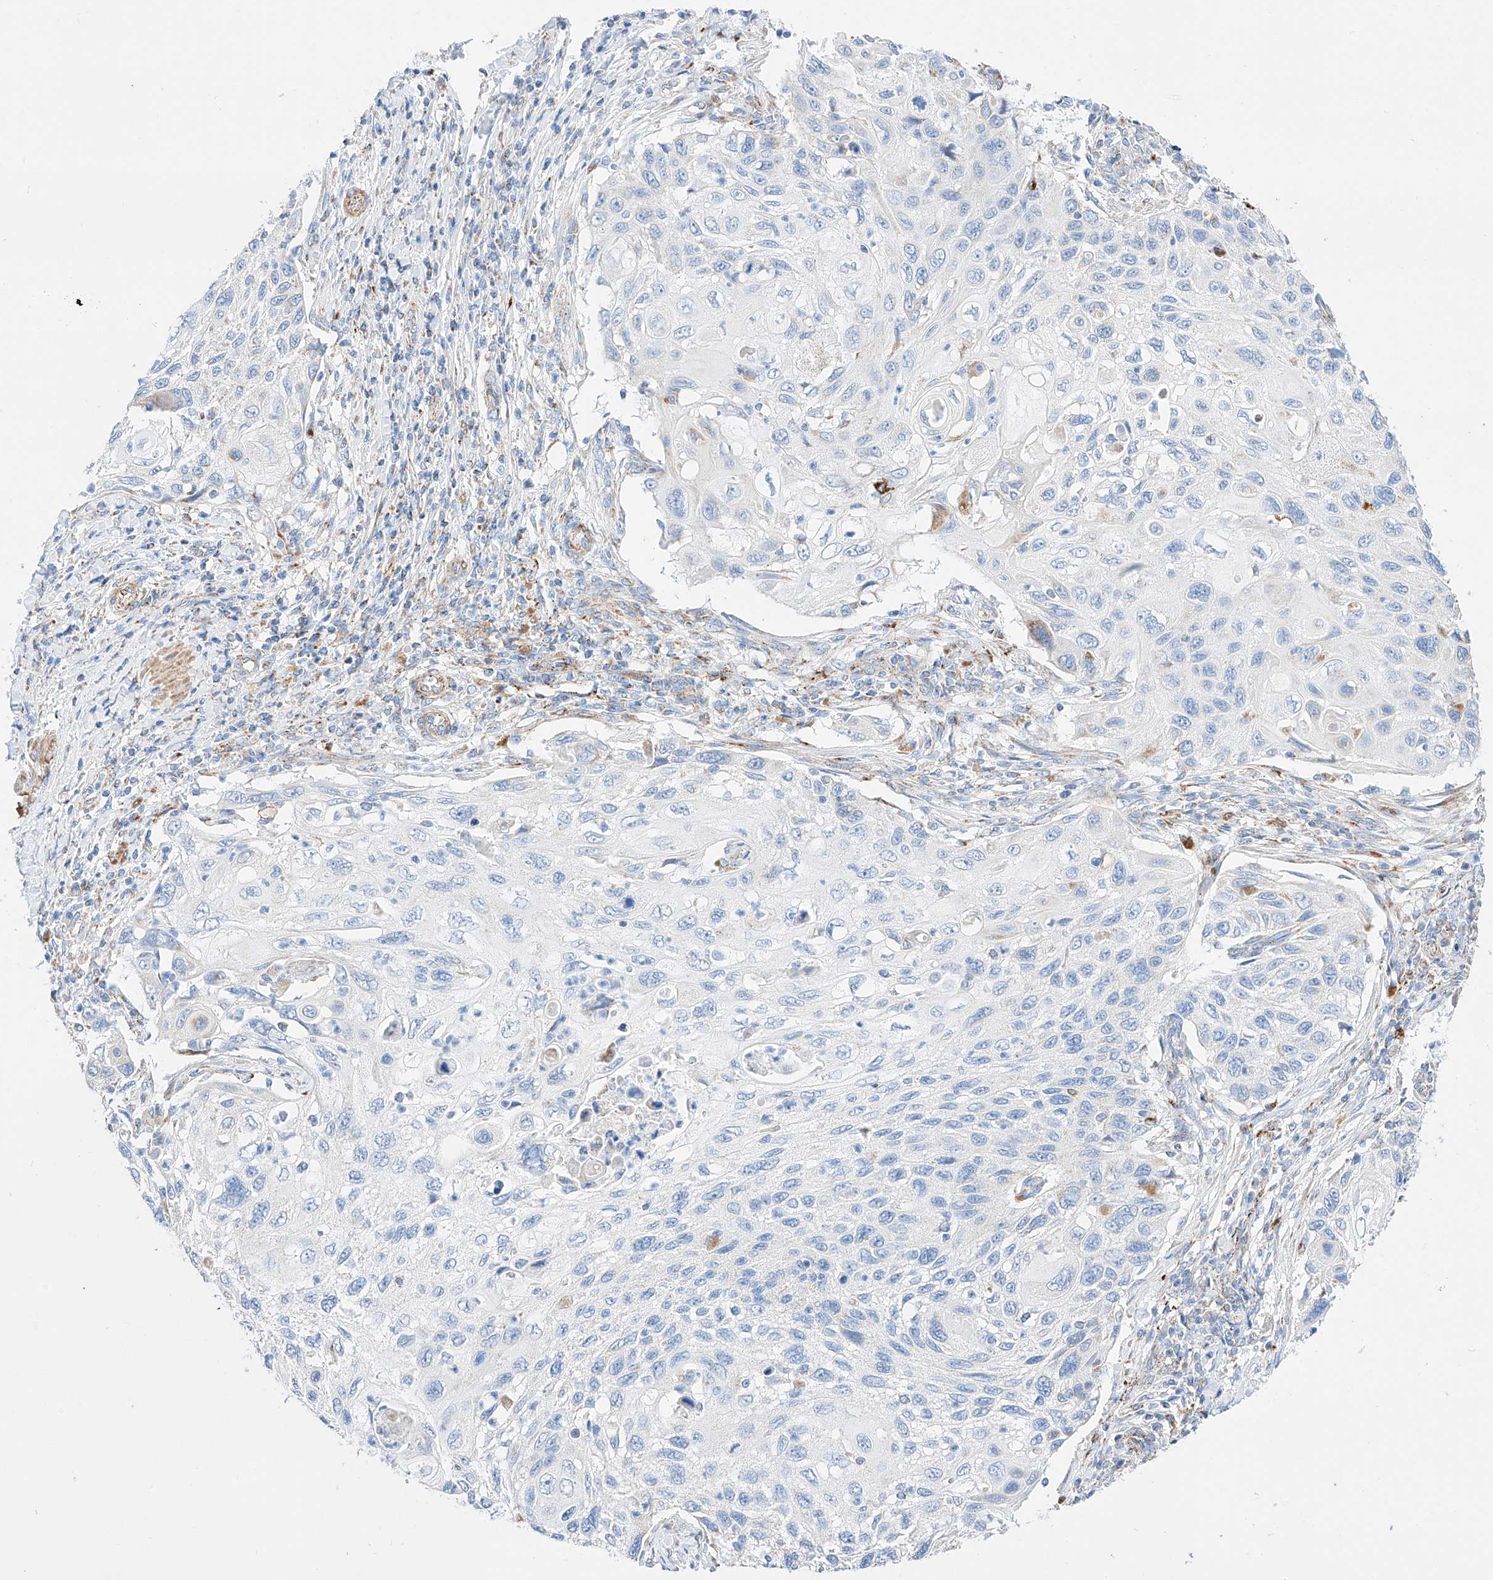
{"staining": {"intensity": "negative", "quantity": "none", "location": "none"}, "tissue": "cervical cancer", "cell_type": "Tumor cells", "image_type": "cancer", "snomed": [{"axis": "morphology", "description": "Squamous cell carcinoma, NOS"}, {"axis": "topography", "description": "Cervix"}], "caption": "Cervical cancer was stained to show a protein in brown. There is no significant staining in tumor cells.", "gene": "C6orf62", "patient": {"sex": "female", "age": 70}}